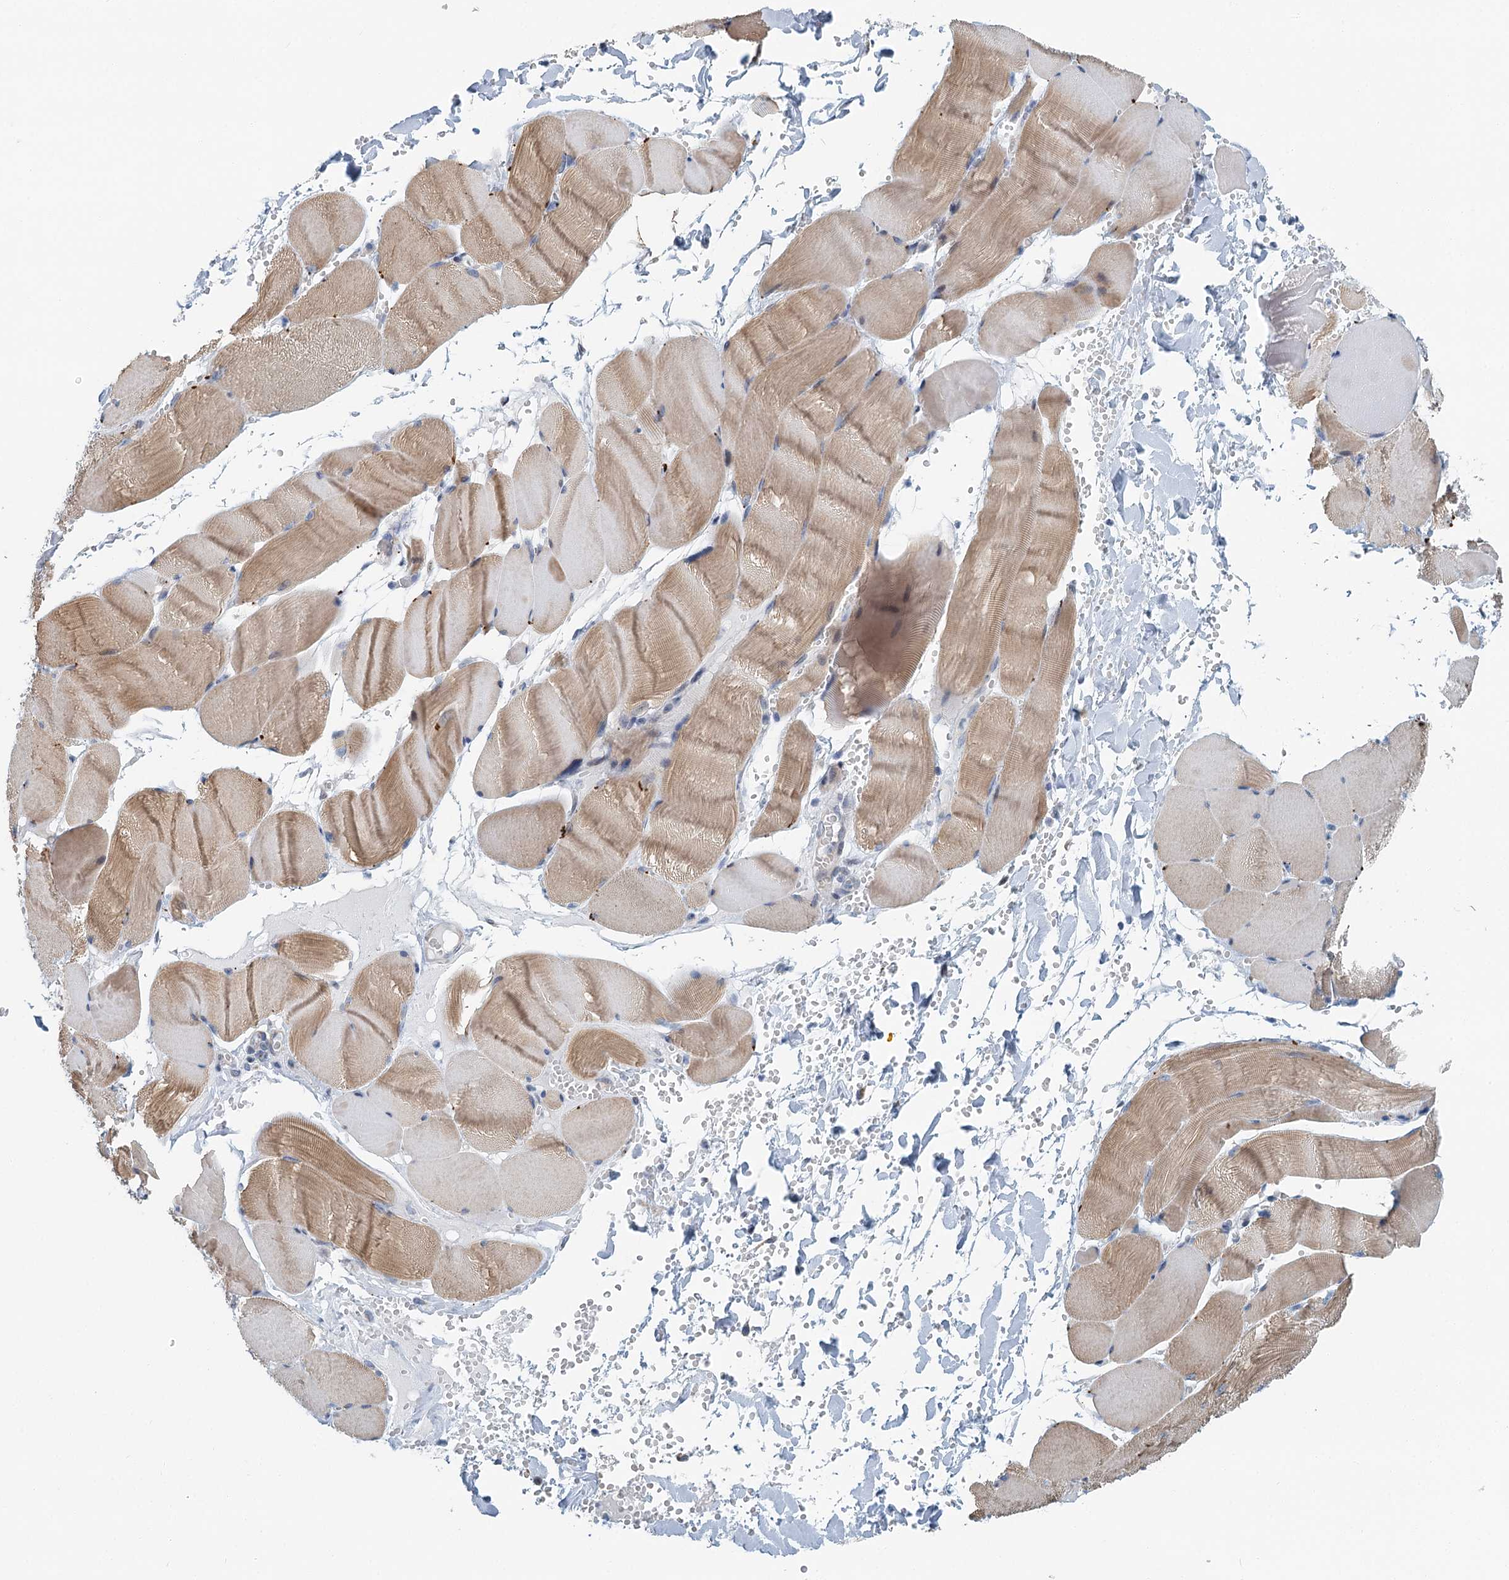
{"staining": {"intensity": "negative", "quantity": "none", "location": "none"}, "tissue": "adipose tissue", "cell_type": "Adipocytes", "image_type": "normal", "snomed": [{"axis": "morphology", "description": "Normal tissue, NOS"}, {"axis": "topography", "description": "Skeletal muscle"}, {"axis": "topography", "description": "Peripheral nerve tissue"}], "caption": "The immunohistochemistry image has no significant staining in adipocytes of adipose tissue. (Brightfield microscopy of DAB IHC at high magnification).", "gene": "ZNF527", "patient": {"sex": "female", "age": 55}}